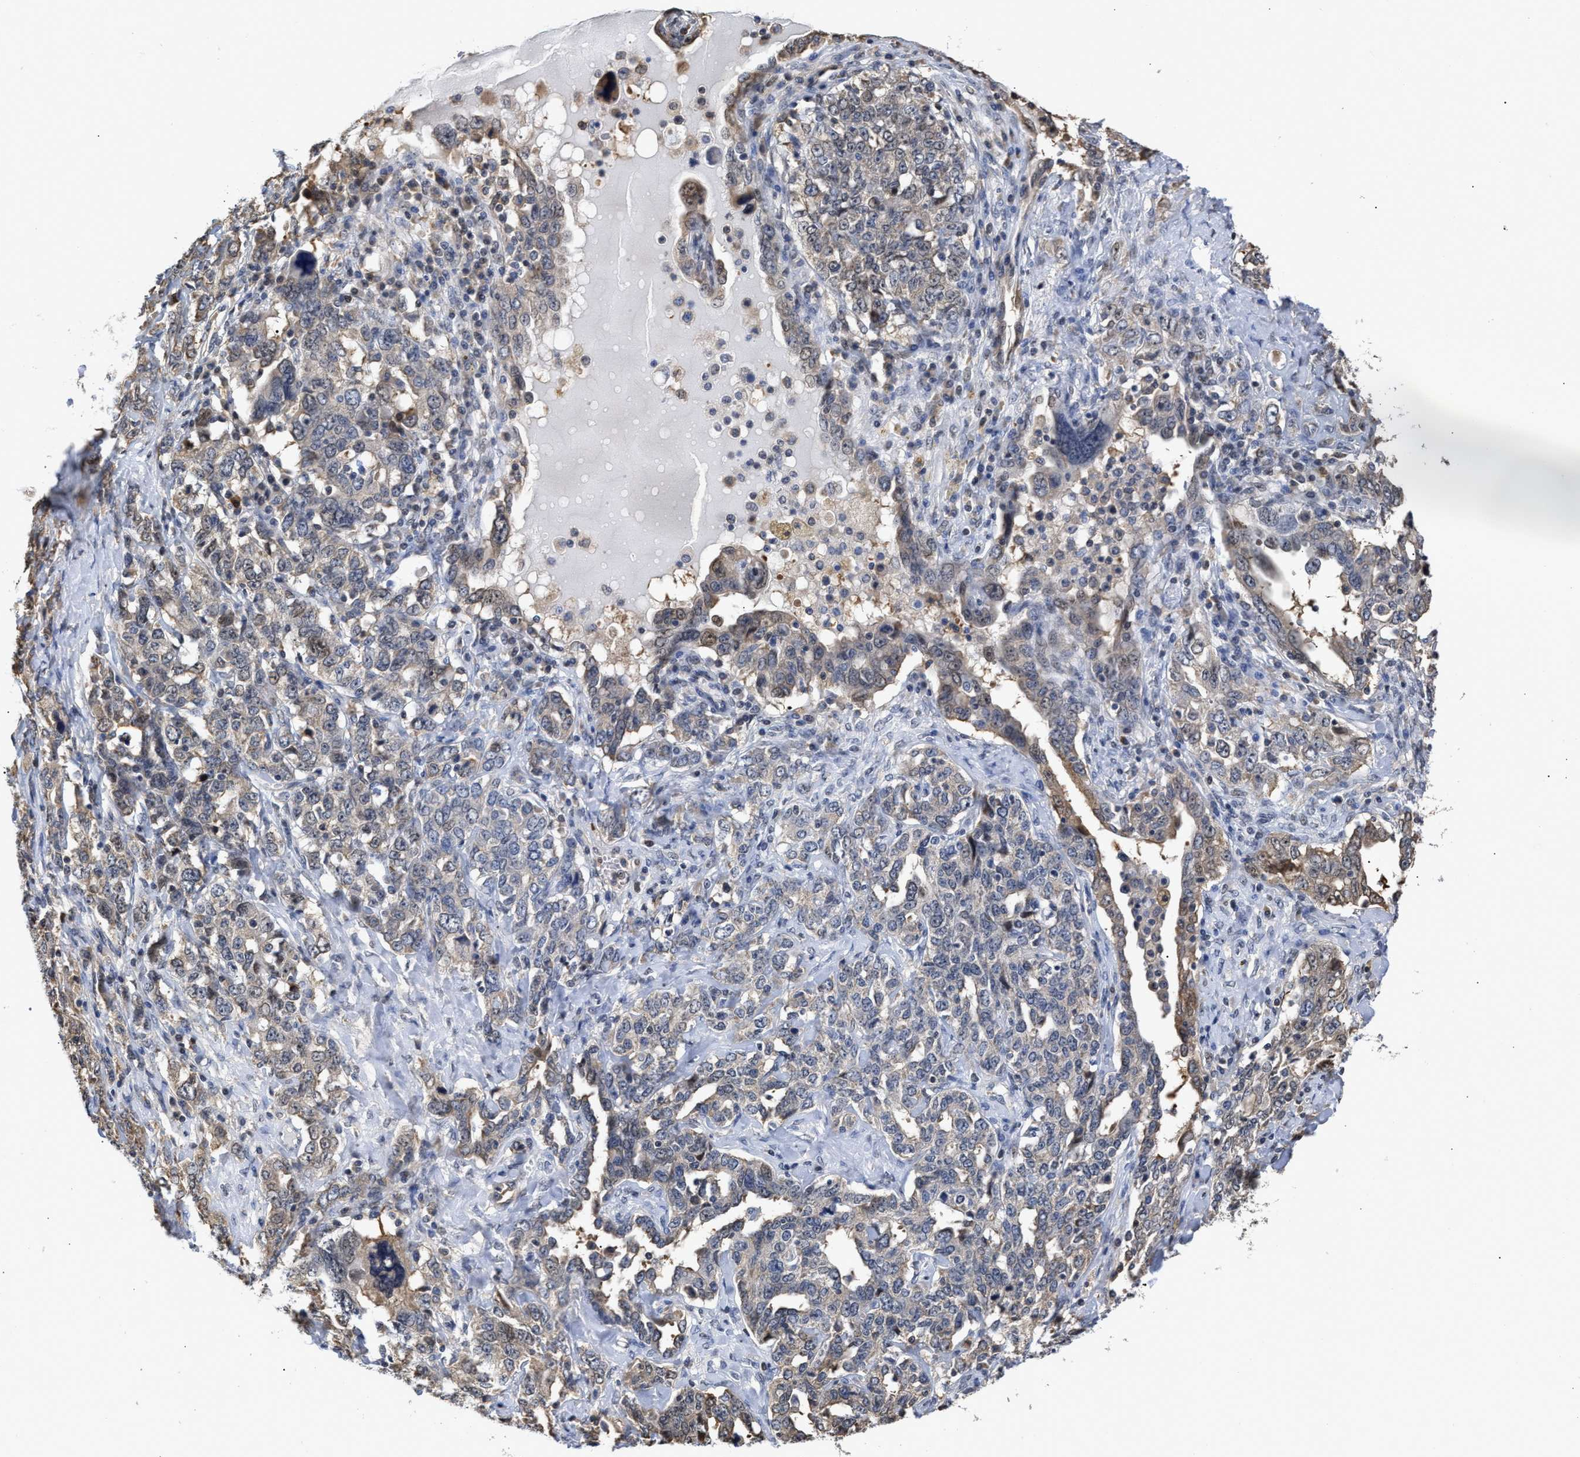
{"staining": {"intensity": "weak", "quantity": "<25%", "location": "cytoplasmic/membranous"}, "tissue": "ovarian cancer", "cell_type": "Tumor cells", "image_type": "cancer", "snomed": [{"axis": "morphology", "description": "Carcinoma, endometroid"}, {"axis": "topography", "description": "Ovary"}], "caption": "High magnification brightfield microscopy of ovarian cancer (endometroid carcinoma) stained with DAB (3,3'-diaminobenzidine) (brown) and counterstained with hematoxylin (blue): tumor cells show no significant expression.", "gene": "KLHDC1", "patient": {"sex": "female", "age": 62}}